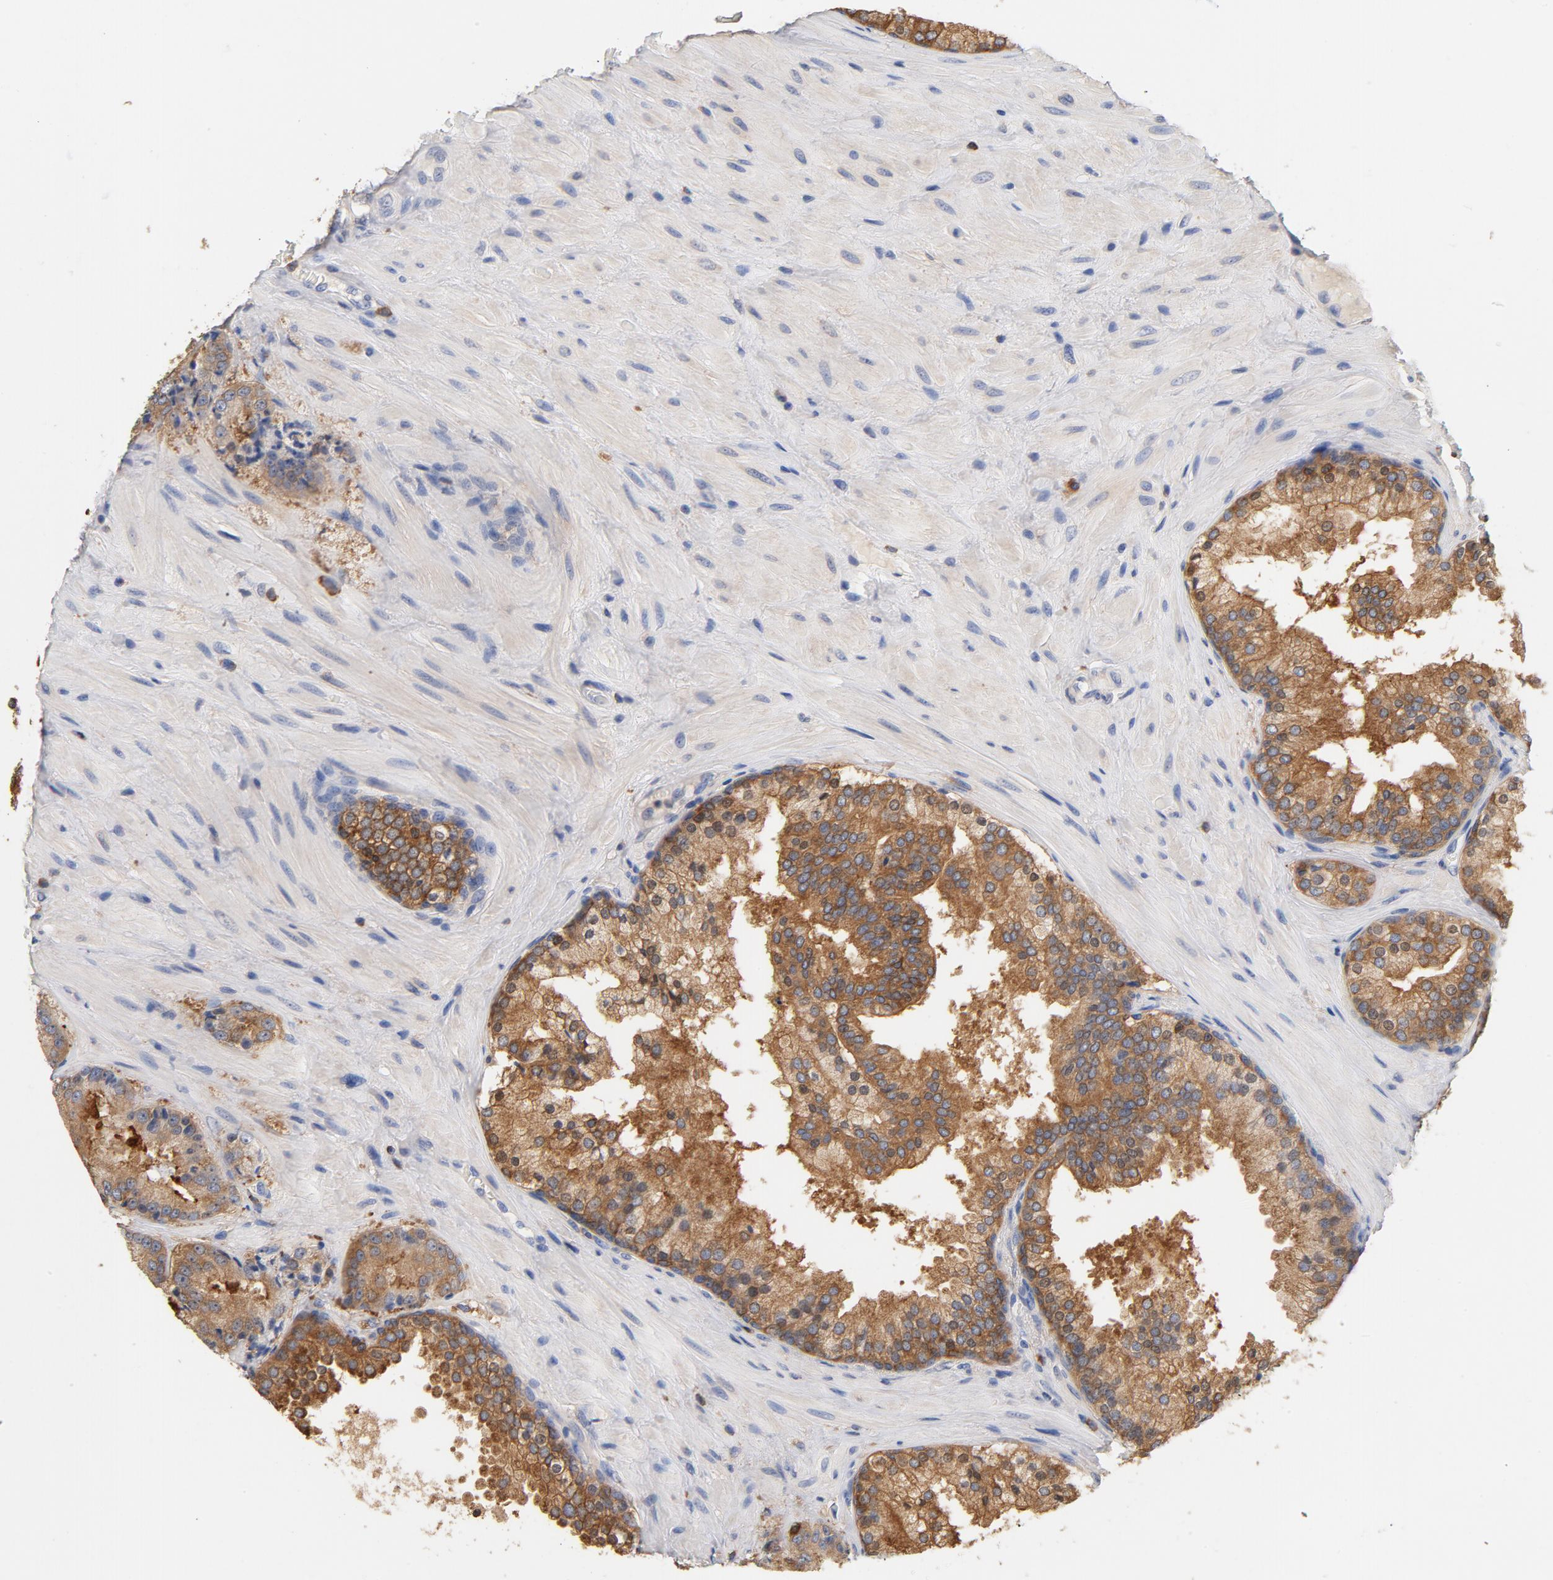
{"staining": {"intensity": "moderate", "quantity": ">75%", "location": "cytoplasmic/membranous"}, "tissue": "prostate cancer", "cell_type": "Tumor cells", "image_type": "cancer", "snomed": [{"axis": "morphology", "description": "Adenocarcinoma, High grade"}, {"axis": "topography", "description": "Prostate"}], "caption": "Prostate cancer (high-grade adenocarcinoma) stained with a brown dye demonstrates moderate cytoplasmic/membranous positive staining in approximately >75% of tumor cells.", "gene": "EZR", "patient": {"sex": "male", "age": 70}}